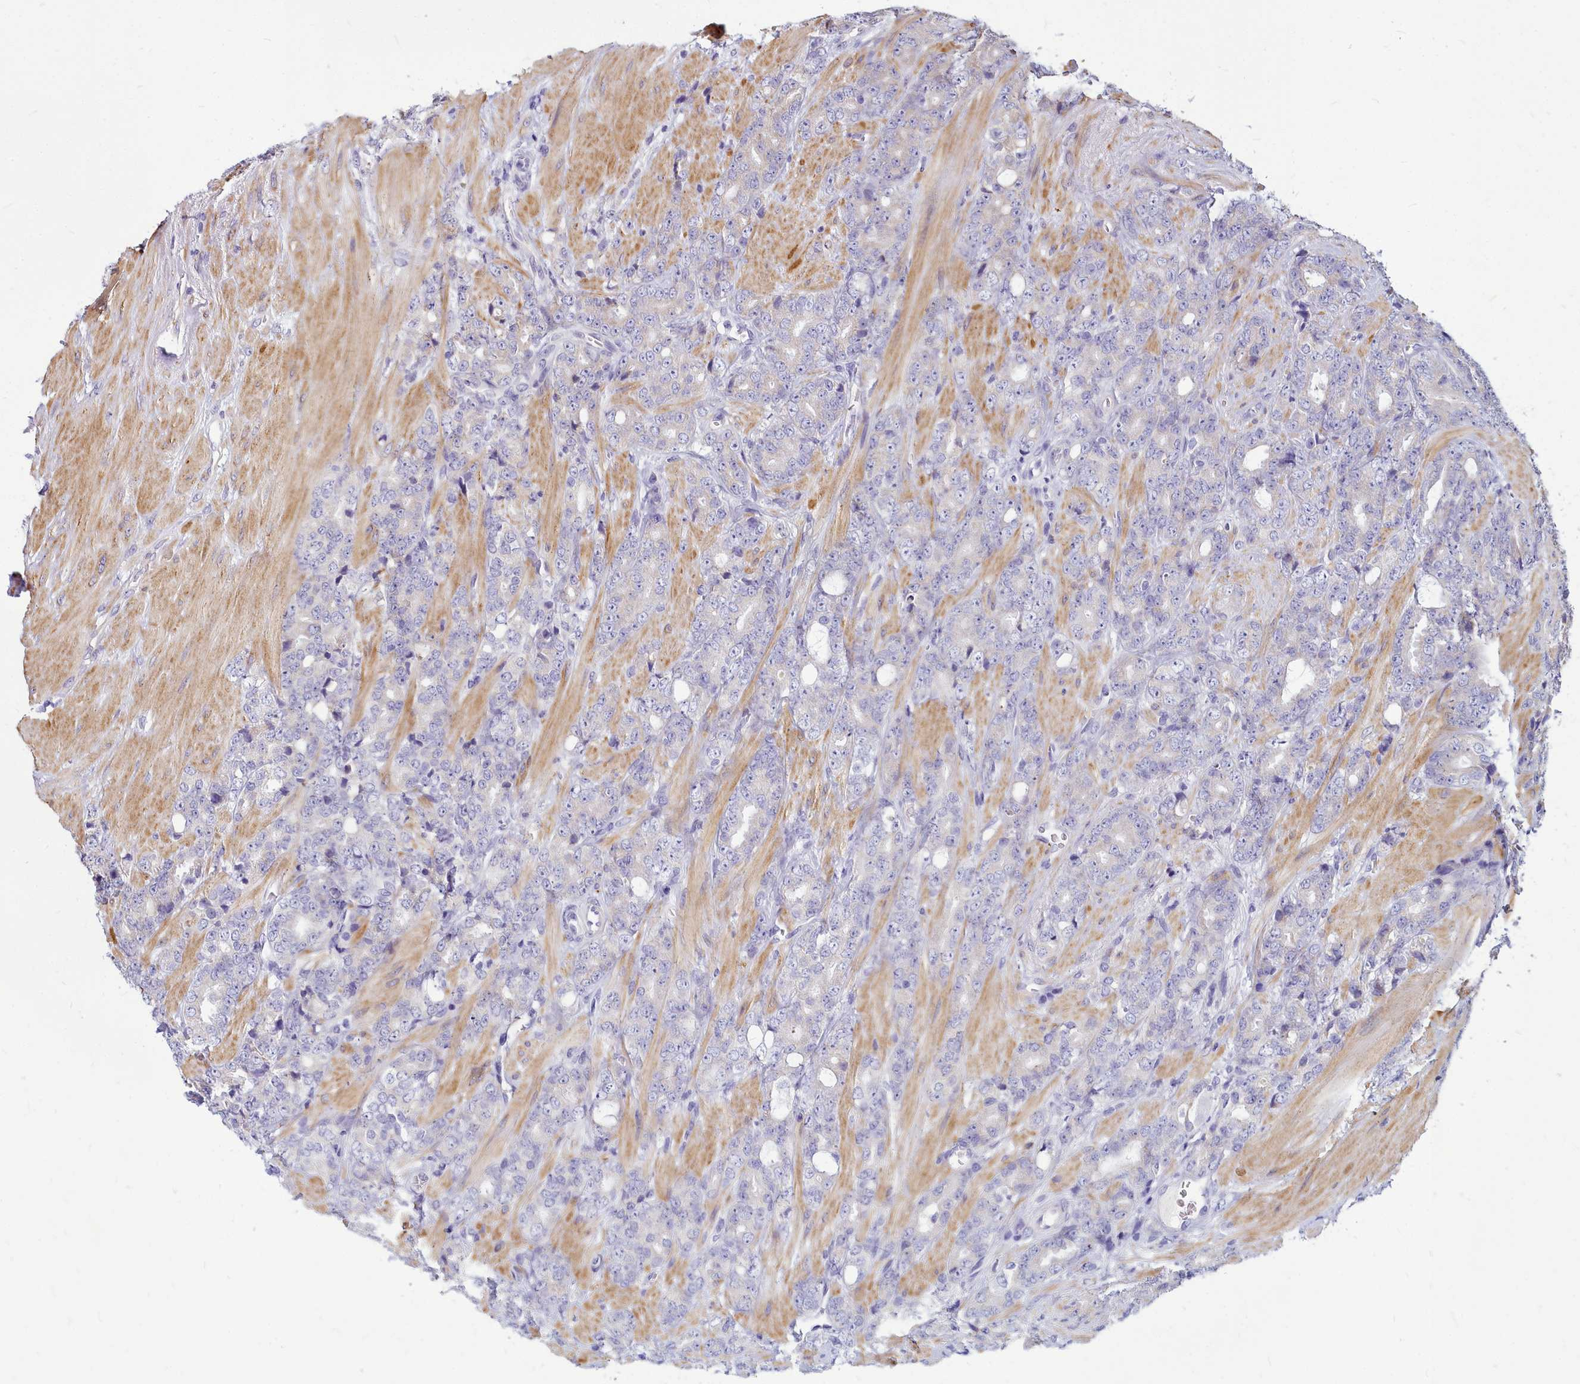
{"staining": {"intensity": "negative", "quantity": "none", "location": "none"}, "tissue": "prostate cancer", "cell_type": "Tumor cells", "image_type": "cancer", "snomed": [{"axis": "morphology", "description": "Adenocarcinoma, High grade"}, {"axis": "topography", "description": "Prostate"}], "caption": "Prostate cancer was stained to show a protein in brown. There is no significant expression in tumor cells. (Brightfield microscopy of DAB (3,3'-diaminobenzidine) immunohistochemistry at high magnification).", "gene": "SMPD4", "patient": {"sex": "male", "age": 62}}